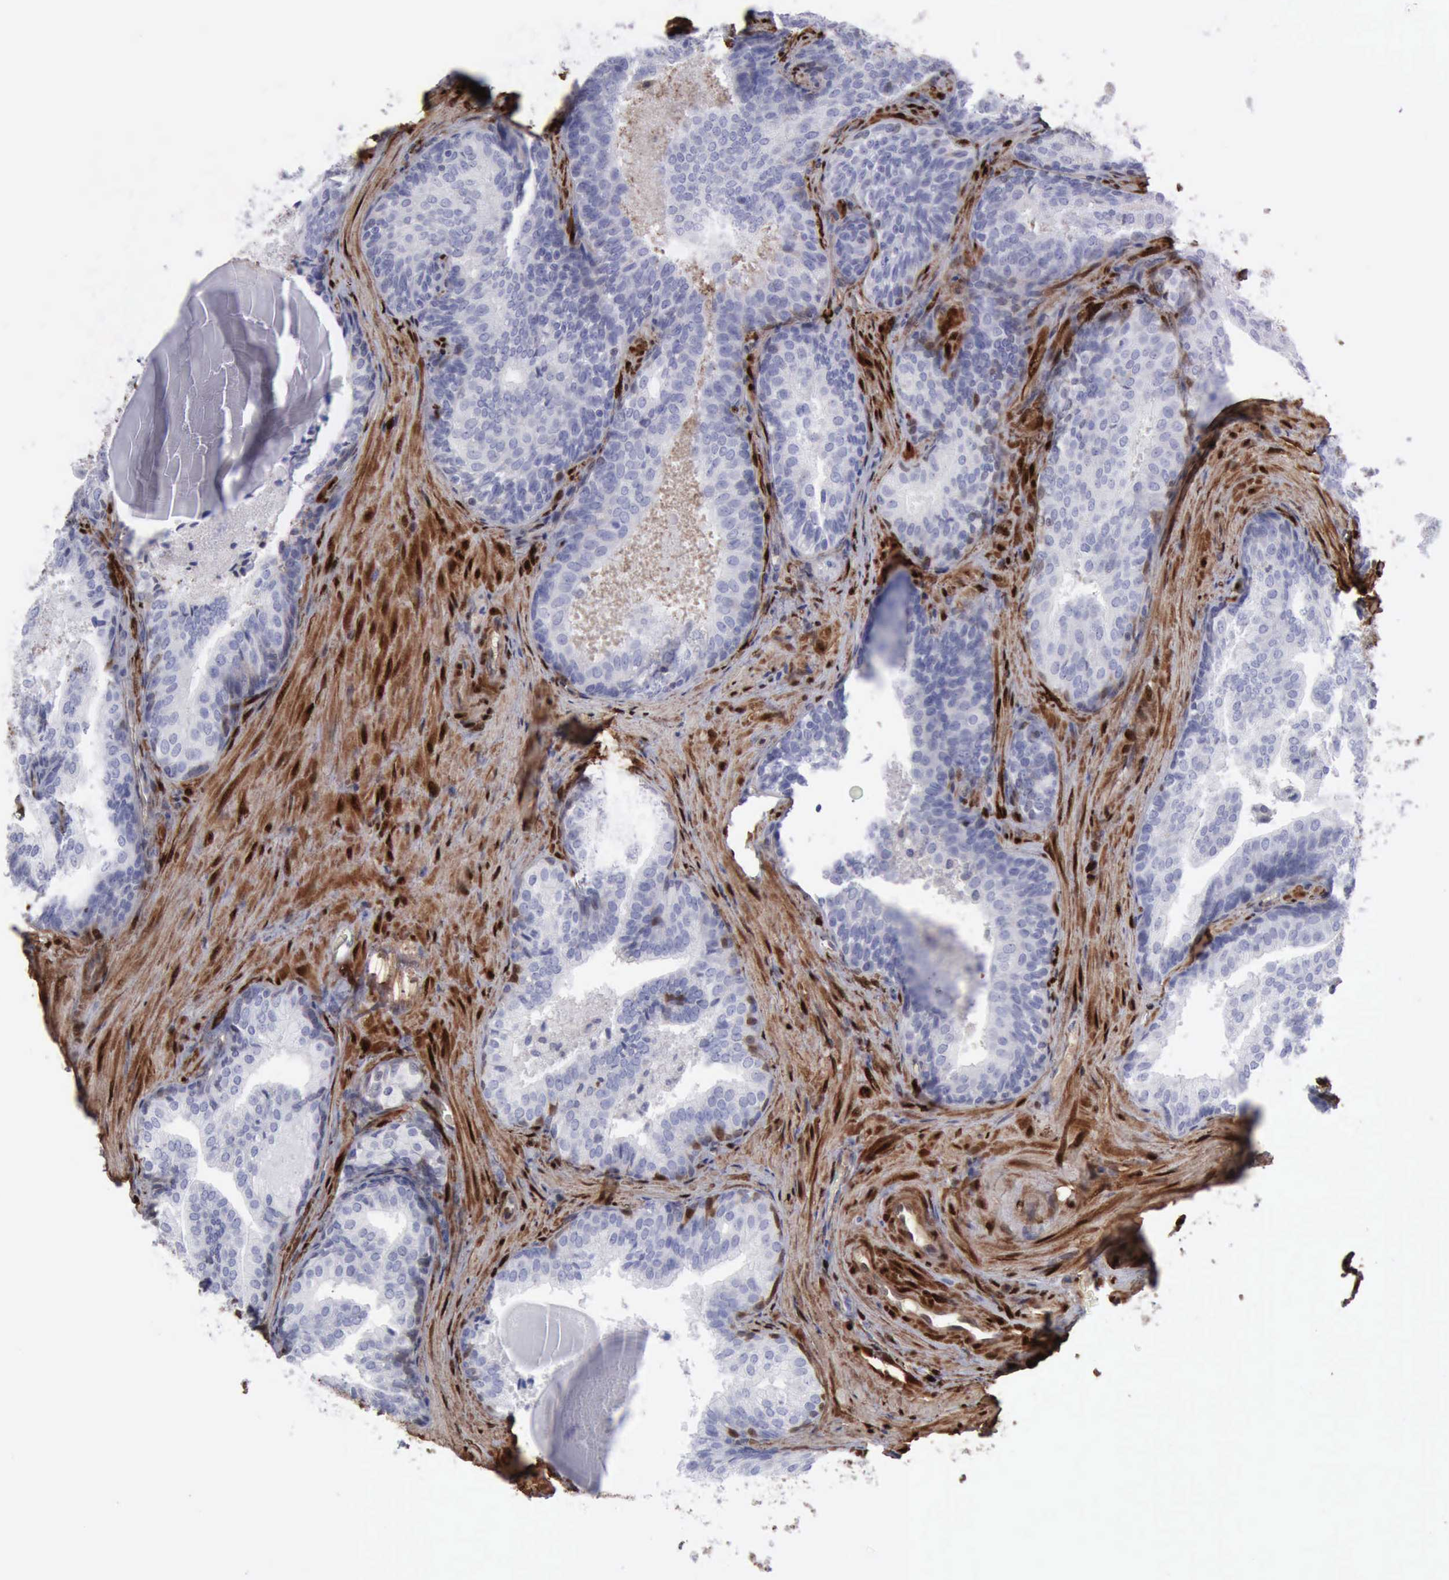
{"staining": {"intensity": "negative", "quantity": "none", "location": "none"}, "tissue": "prostate cancer", "cell_type": "Tumor cells", "image_type": "cancer", "snomed": [{"axis": "morphology", "description": "Adenocarcinoma, Low grade"}, {"axis": "topography", "description": "Prostate"}], "caption": "DAB immunohistochemical staining of human prostate cancer (adenocarcinoma (low-grade)) shows no significant positivity in tumor cells.", "gene": "FHL1", "patient": {"sex": "male", "age": 69}}